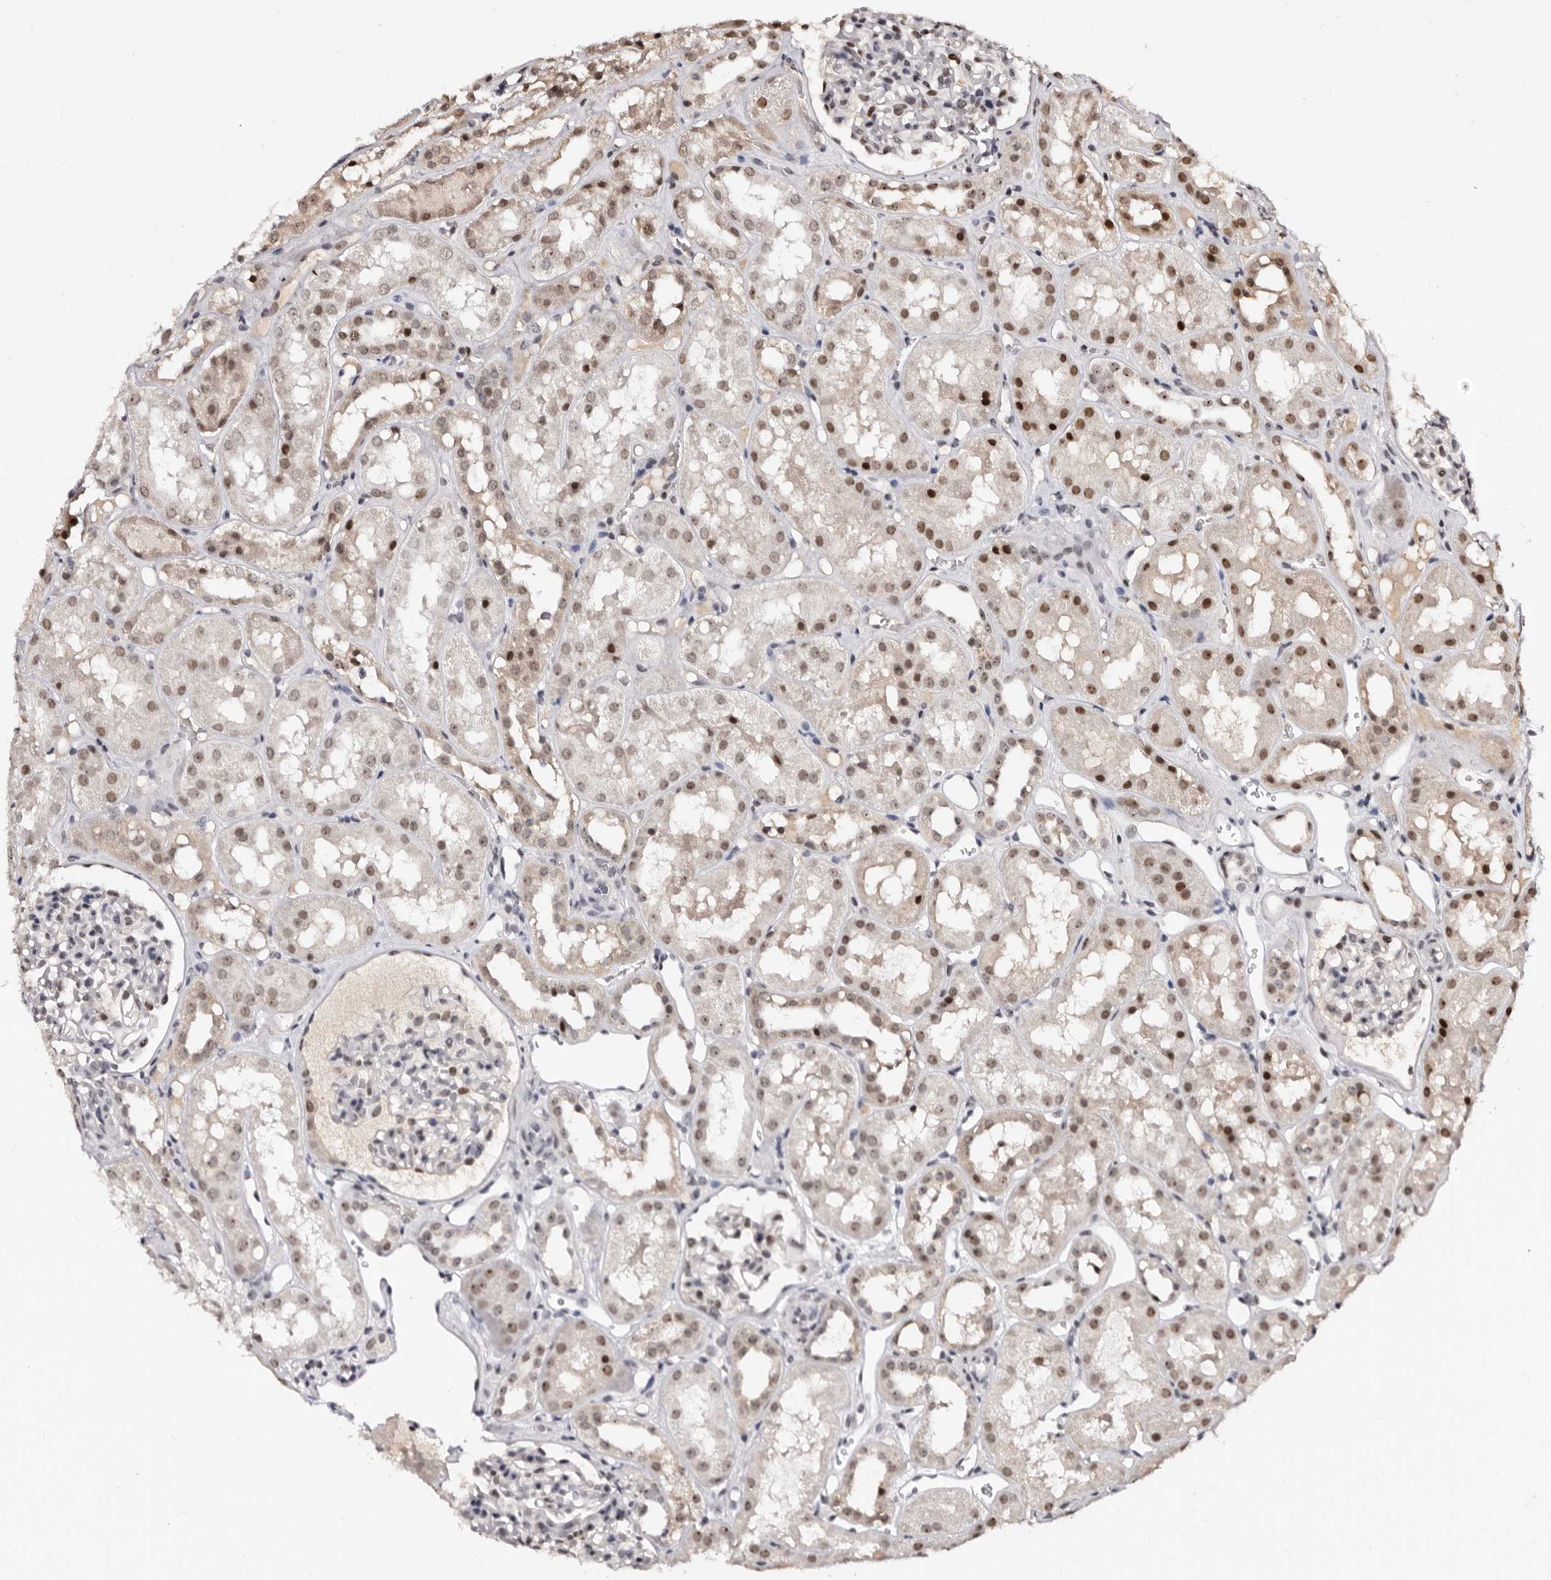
{"staining": {"intensity": "moderate", "quantity": "<25%", "location": "nuclear"}, "tissue": "kidney", "cell_type": "Cells in glomeruli", "image_type": "normal", "snomed": [{"axis": "morphology", "description": "Normal tissue, NOS"}, {"axis": "topography", "description": "Kidney"}], "caption": "Immunohistochemical staining of unremarkable human kidney exhibits low levels of moderate nuclear expression in about <25% of cells in glomeruli. (brown staining indicates protein expression, while blue staining denotes nuclei).", "gene": "ANAPC11", "patient": {"sex": "male", "age": 16}}